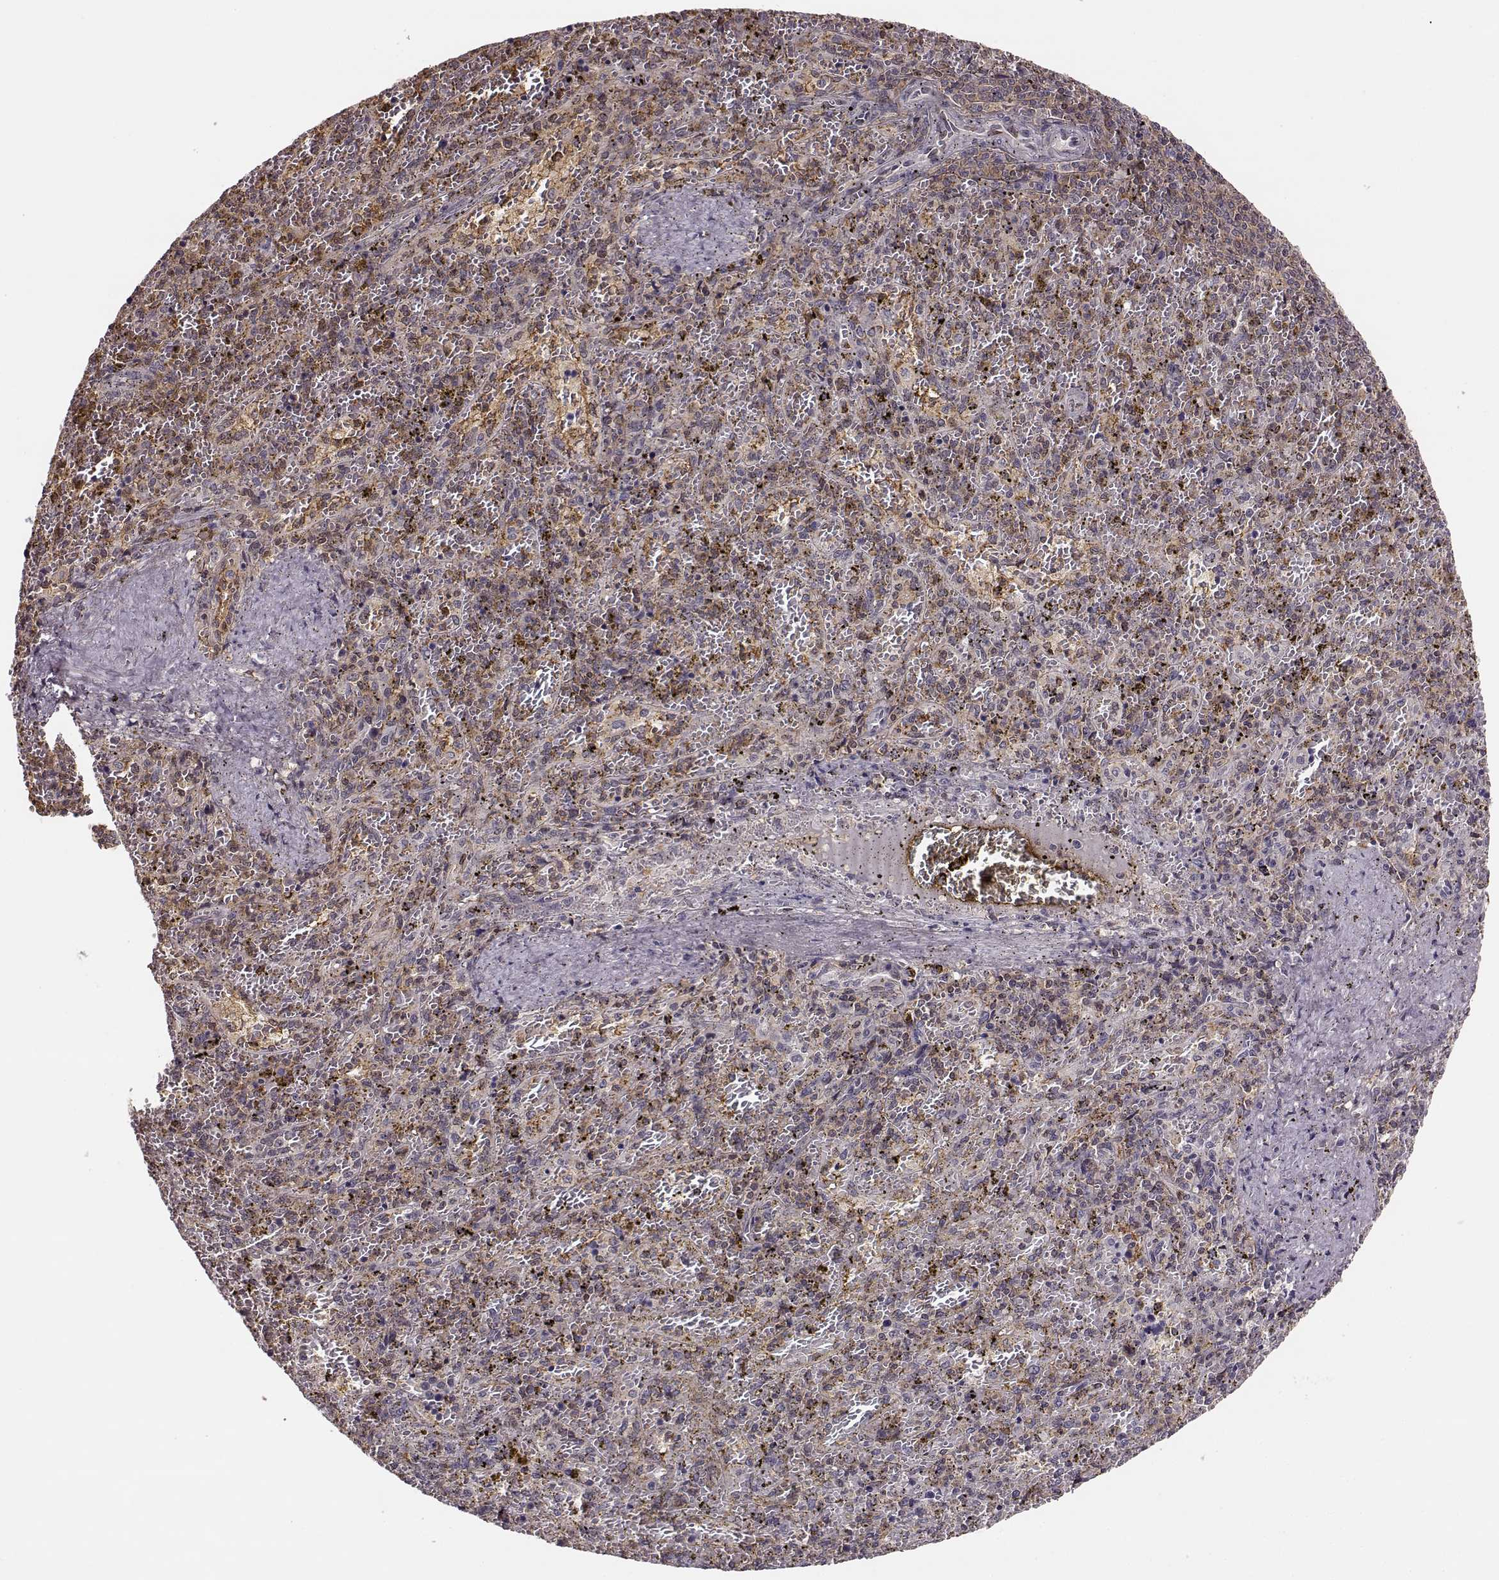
{"staining": {"intensity": "moderate", "quantity": "25%-75%", "location": "cytoplasmic/membranous"}, "tissue": "spleen", "cell_type": "Cells in red pulp", "image_type": "normal", "snomed": [{"axis": "morphology", "description": "Normal tissue, NOS"}, {"axis": "topography", "description": "Spleen"}], "caption": "Brown immunohistochemical staining in benign spleen reveals moderate cytoplasmic/membranous positivity in approximately 25%-75% of cells in red pulp. The protein is stained brown, and the nuclei are stained in blue (DAB IHC with brightfield microscopy, high magnification).", "gene": "MFSD1", "patient": {"sex": "female", "age": 50}}